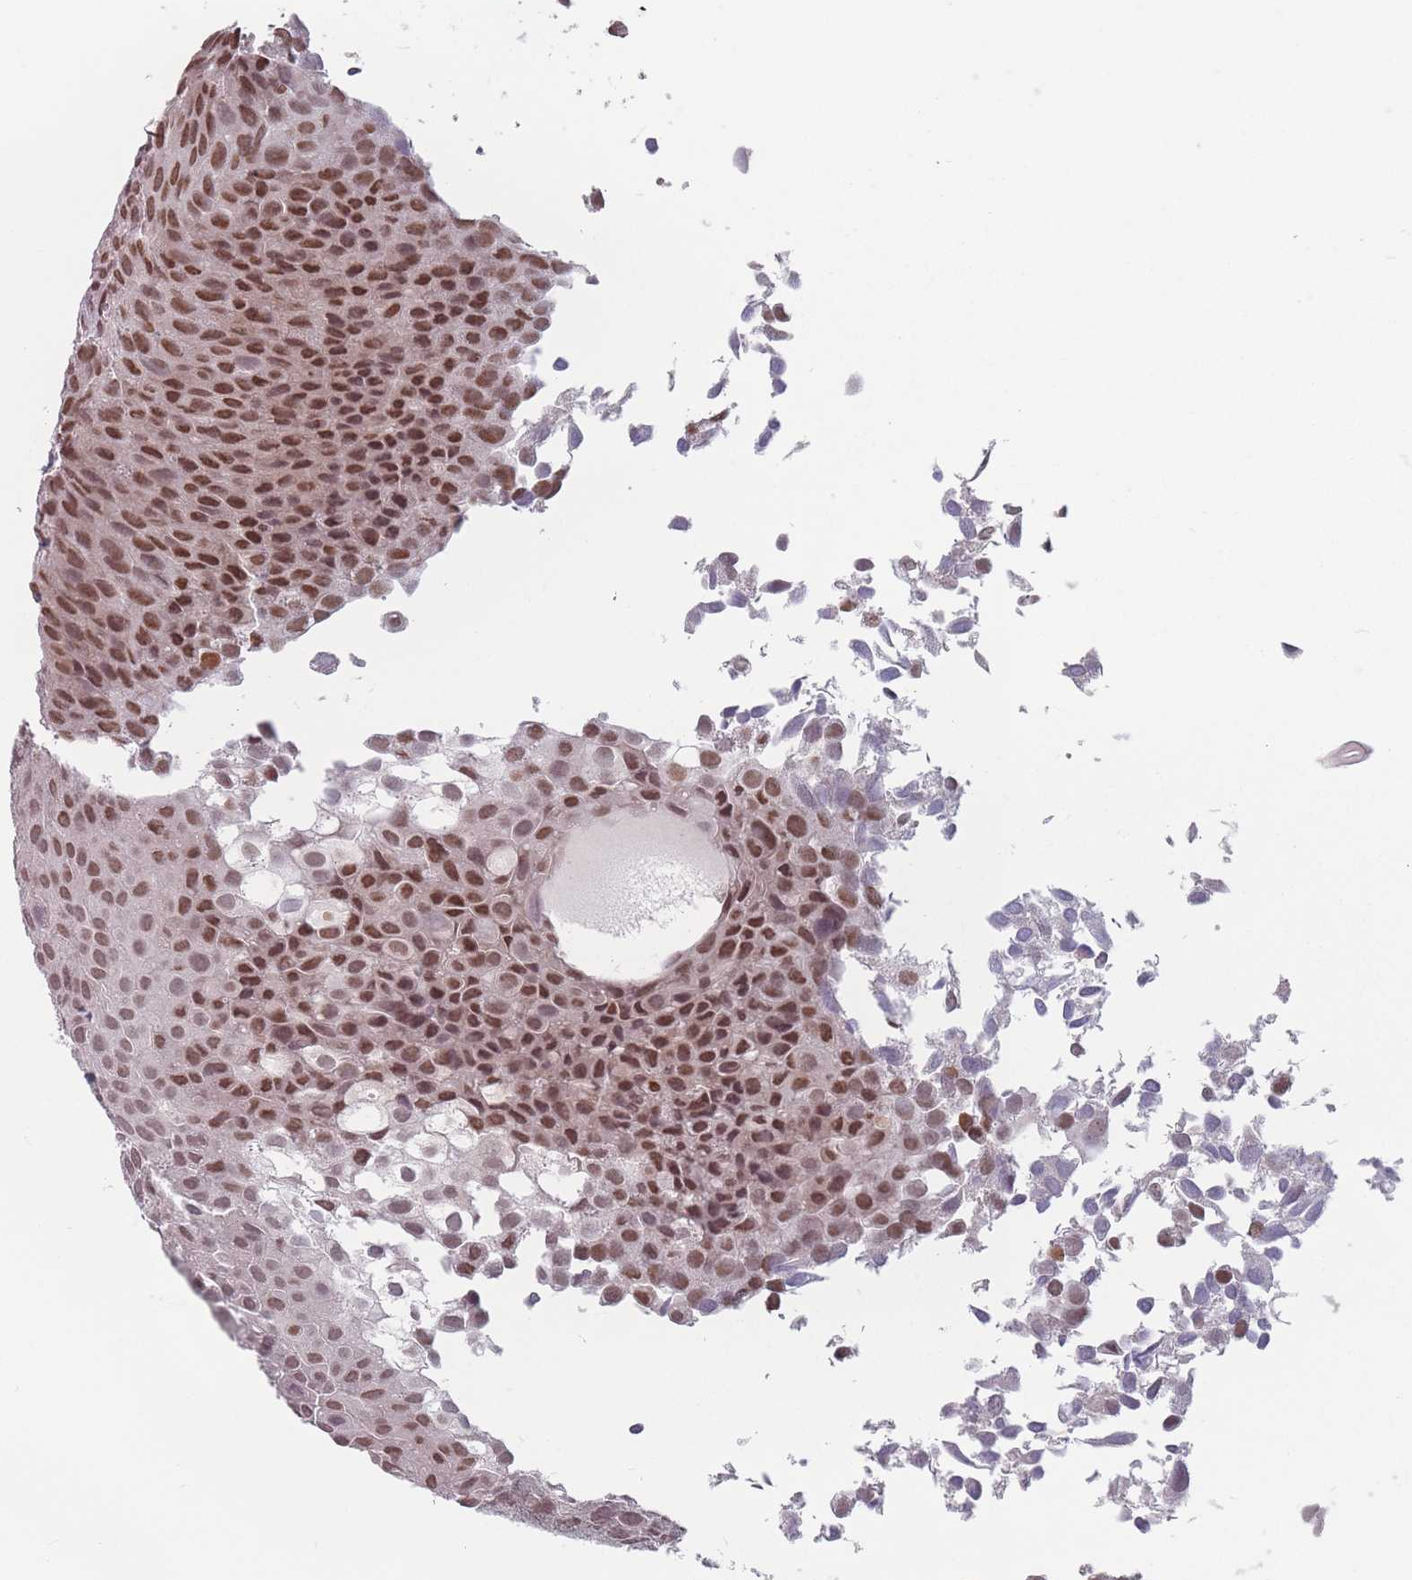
{"staining": {"intensity": "strong", "quantity": ">75%", "location": "nuclear"}, "tissue": "urothelial cancer", "cell_type": "Tumor cells", "image_type": "cancer", "snomed": [{"axis": "morphology", "description": "Urothelial carcinoma, Low grade"}, {"axis": "topography", "description": "Urinary bladder"}], "caption": "Protein expression analysis of human urothelial cancer reveals strong nuclear staining in about >75% of tumor cells.", "gene": "SH3BGRL2", "patient": {"sex": "male", "age": 88}}